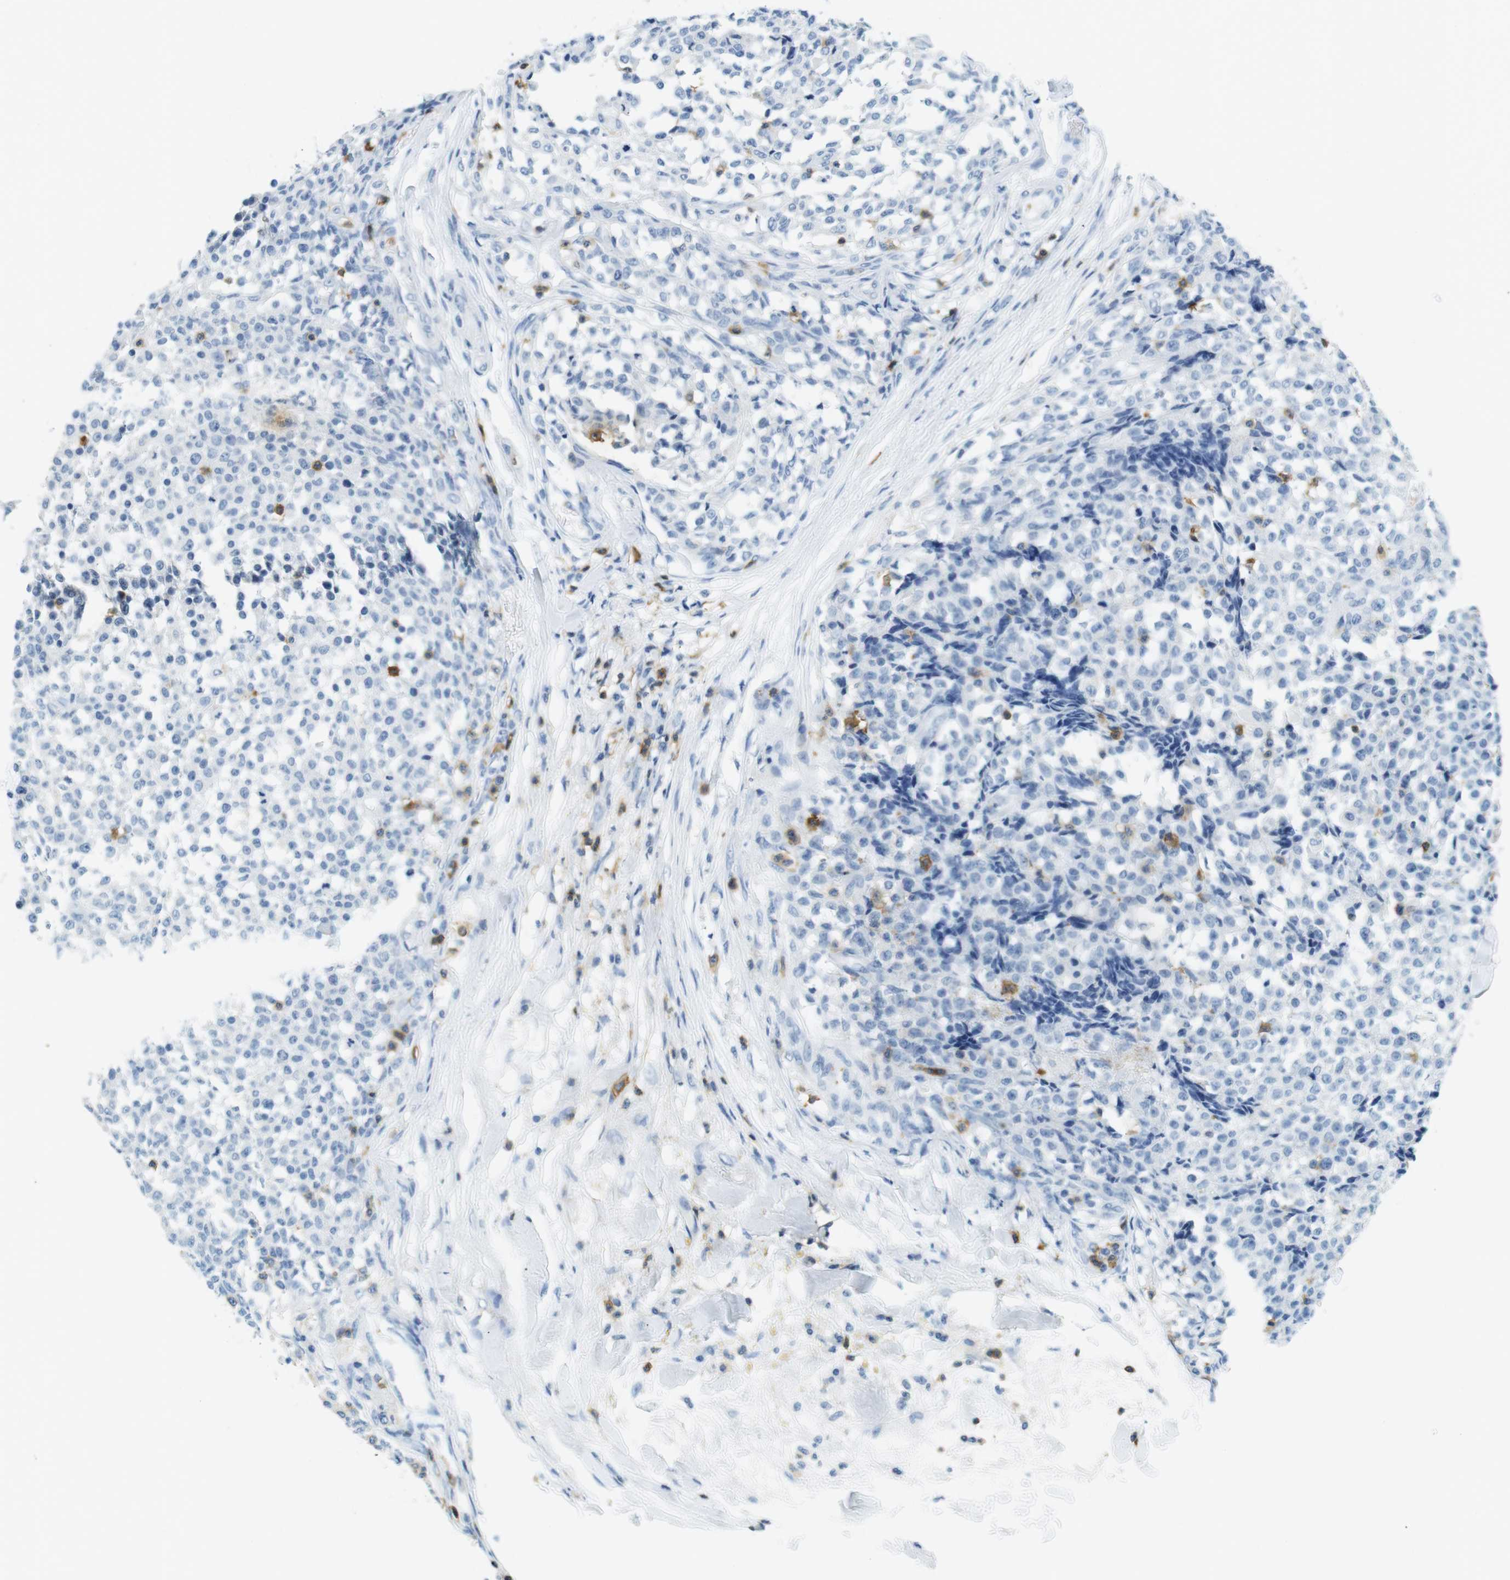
{"staining": {"intensity": "negative", "quantity": "none", "location": "none"}, "tissue": "testis cancer", "cell_type": "Tumor cells", "image_type": "cancer", "snomed": [{"axis": "morphology", "description": "Seminoma, NOS"}, {"axis": "topography", "description": "Testis"}], "caption": "Protein analysis of seminoma (testis) demonstrates no significant positivity in tumor cells. The staining was performed using DAB (3,3'-diaminobenzidine) to visualize the protein expression in brown, while the nuclei were stained in blue with hematoxylin (Magnification: 20x).", "gene": "LAT", "patient": {"sex": "male", "age": 59}}